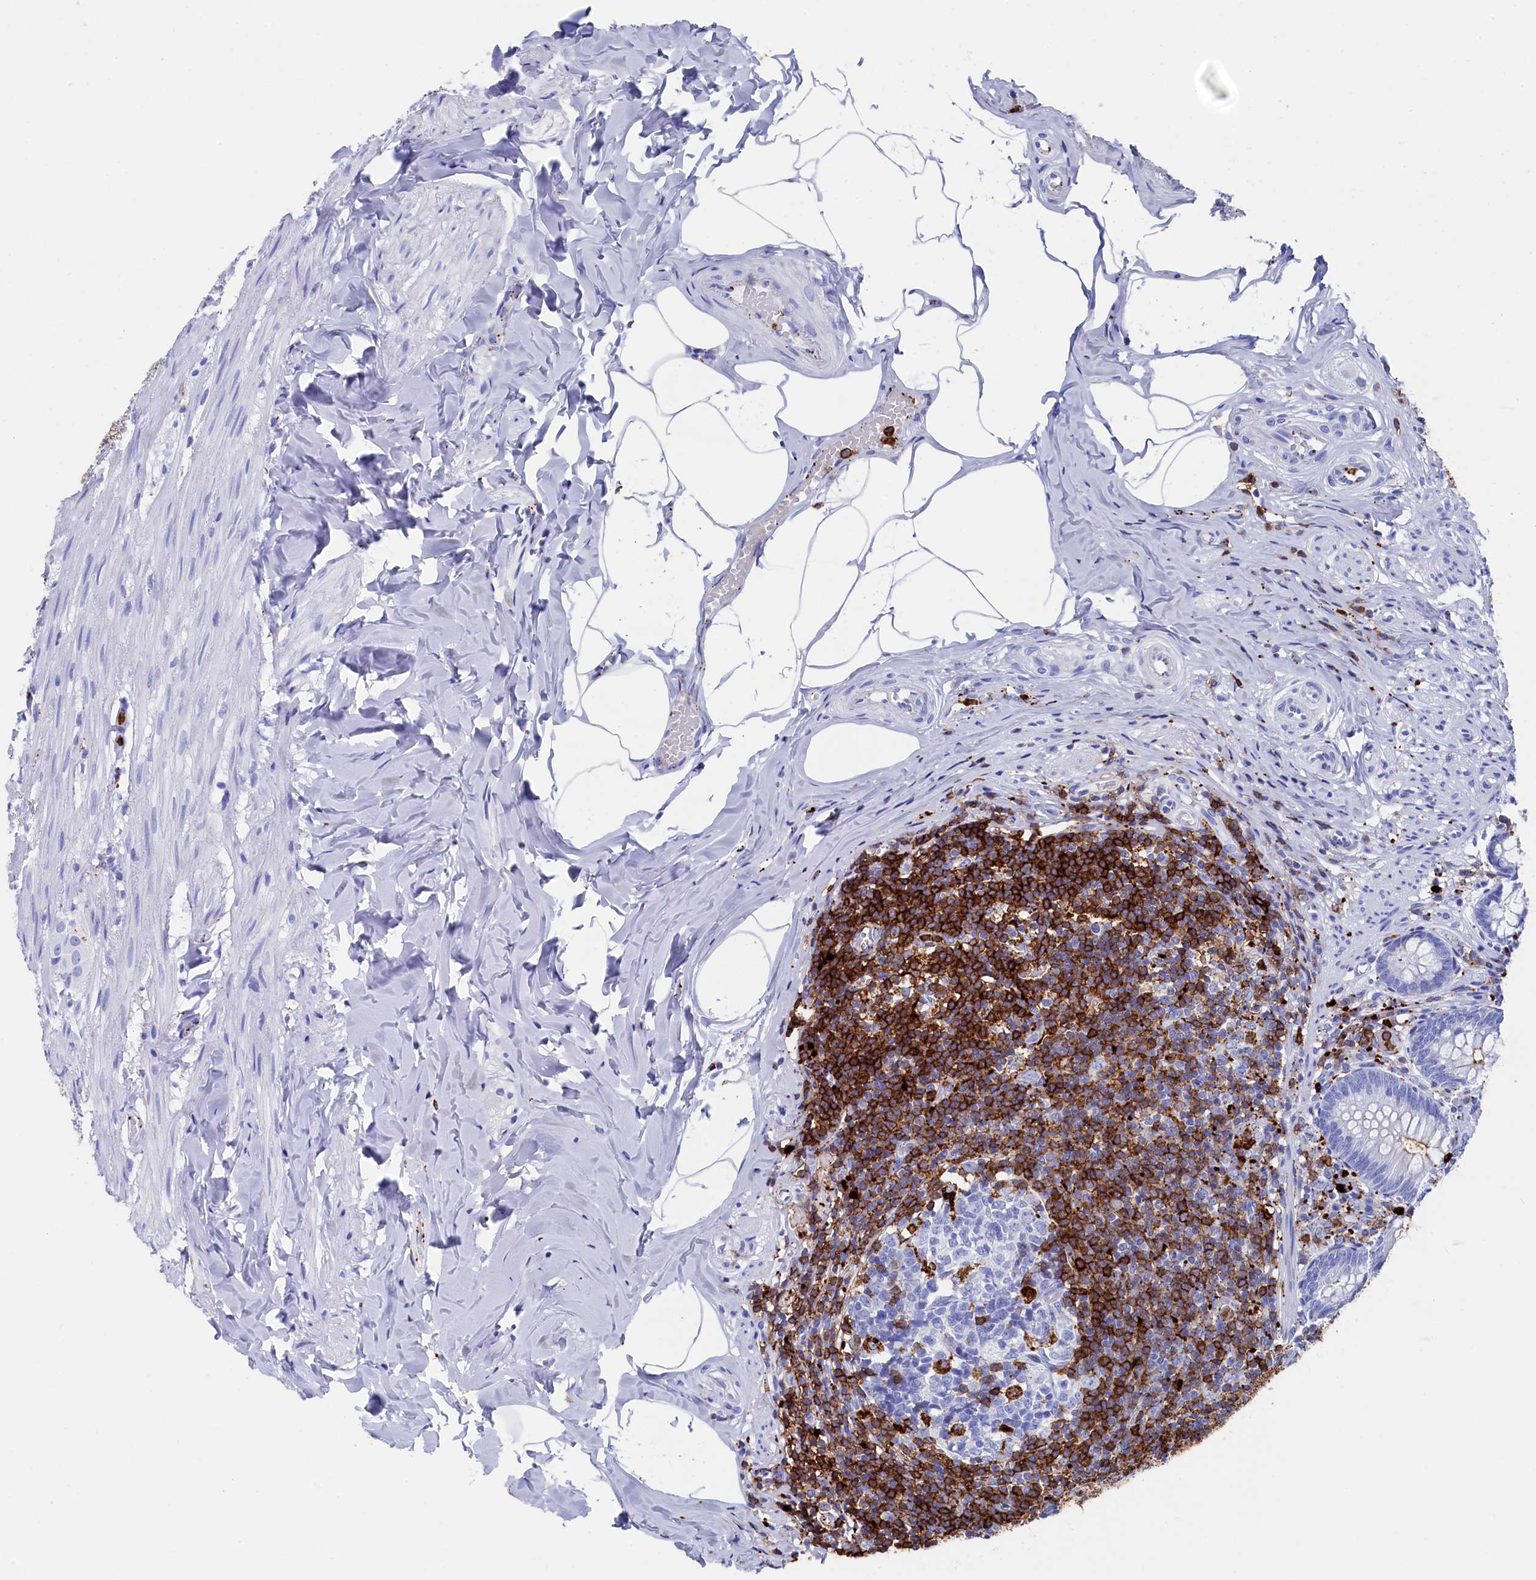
{"staining": {"intensity": "strong", "quantity": "<25%", "location": "cytoplasmic/membranous"}, "tissue": "appendix", "cell_type": "Glandular cells", "image_type": "normal", "snomed": [{"axis": "morphology", "description": "Normal tissue, NOS"}, {"axis": "topography", "description": "Appendix"}], "caption": "Appendix stained for a protein (brown) demonstrates strong cytoplasmic/membranous positive expression in approximately <25% of glandular cells.", "gene": "PLAC8", "patient": {"sex": "male", "age": 55}}